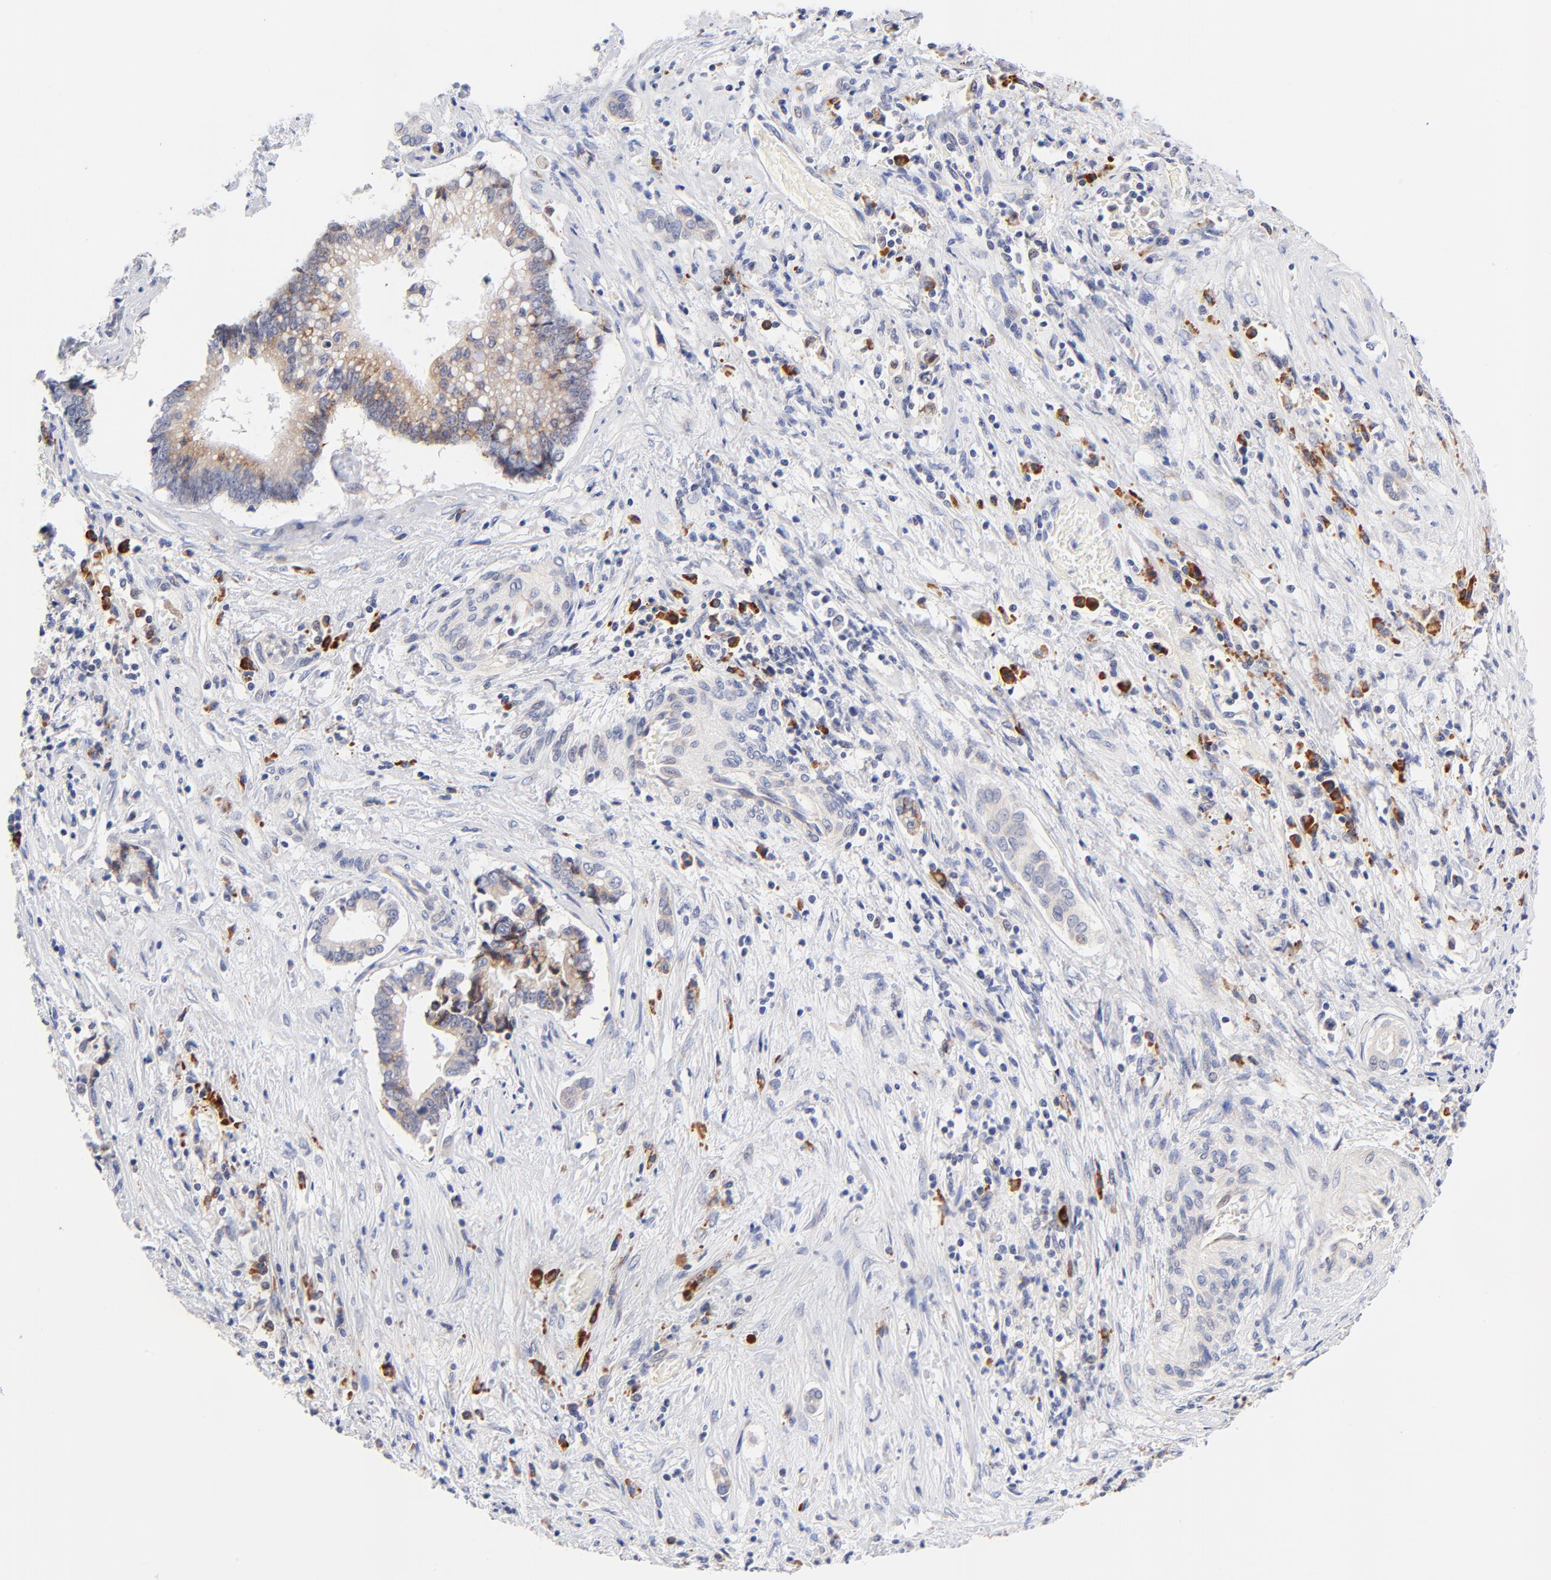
{"staining": {"intensity": "weak", "quantity": "25%-75%", "location": "cytoplasmic/membranous"}, "tissue": "liver cancer", "cell_type": "Tumor cells", "image_type": "cancer", "snomed": [{"axis": "morphology", "description": "Cholangiocarcinoma"}, {"axis": "topography", "description": "Liver"}], "caption": "DAB (3,3'-diaminobenzidine) immunohistochemical staining of human liver cholangiocarcinoma exhibits weak cytoplasmic/membranous protein positivity in approximately 25%-75% of tumor cells.", "gene": "AFF2", "patient": {"sex": "male", "age": 57}}